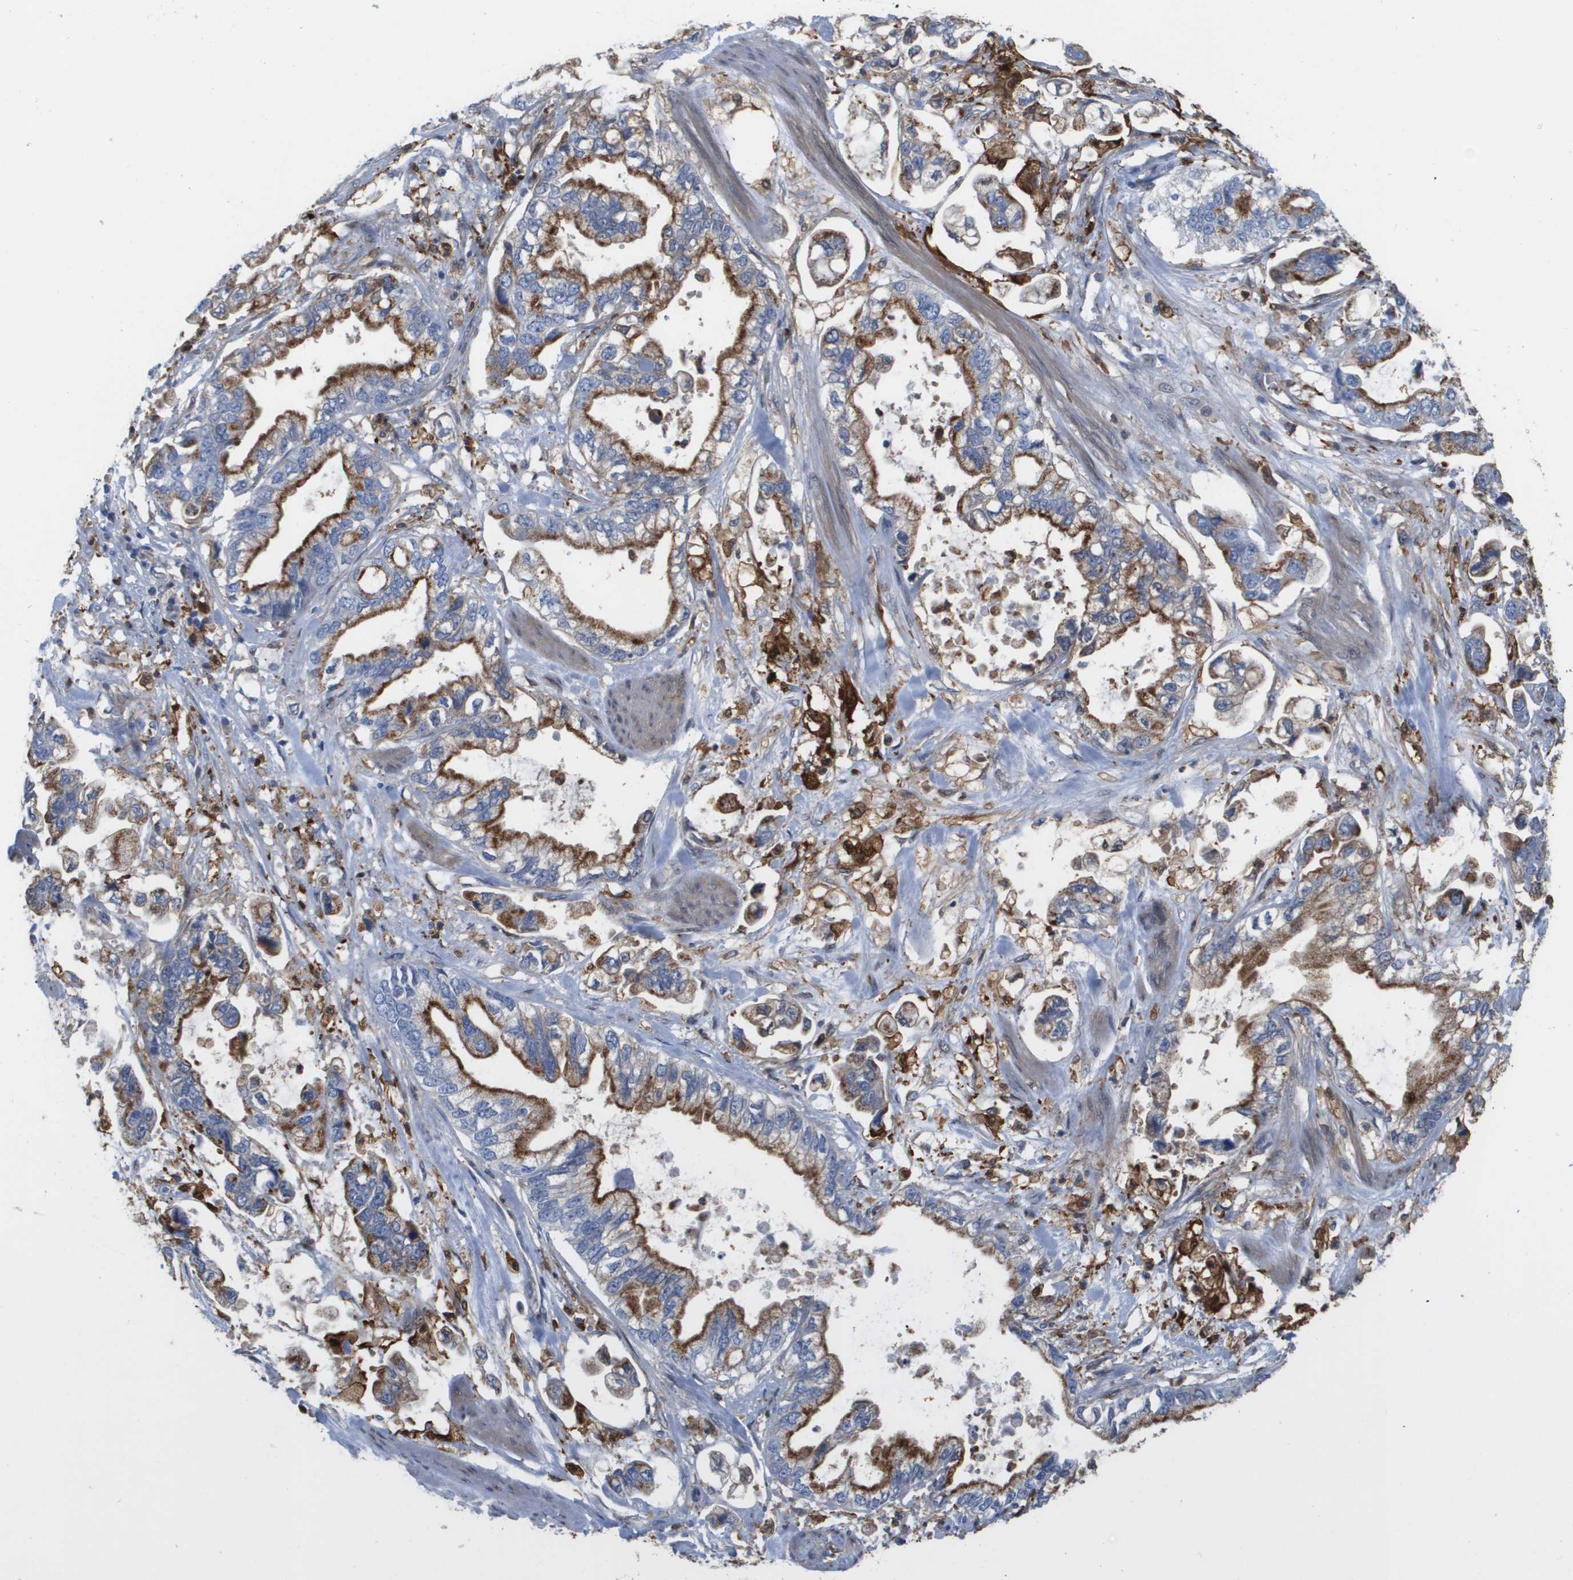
{"staining": {"intensity": "moderate", "quantity": "25%-75%", "location": "cytoplasmic/membranous"}, "tissue": "stomach cancer", "cell_type": "Tumor cells", "image_type": "cancer", "snomed": [{"axis": "morphology", "description": "Normal tissue, NOS"}, {"axis": "morphology", "description": "Adenocarcinoma, NOS"}, {"axis": "topography", "description": "Stomach"}], "caption": "A micrograph showing moderate cytoplasmic/membranous staining in about 25%-75% of tumor cells in stomach cancer (adenocarcinoma), as visualized by brown immunohistochemical staining.", "gene": "SLC37A2", "patient": {"sex": "male", "age": 62}}